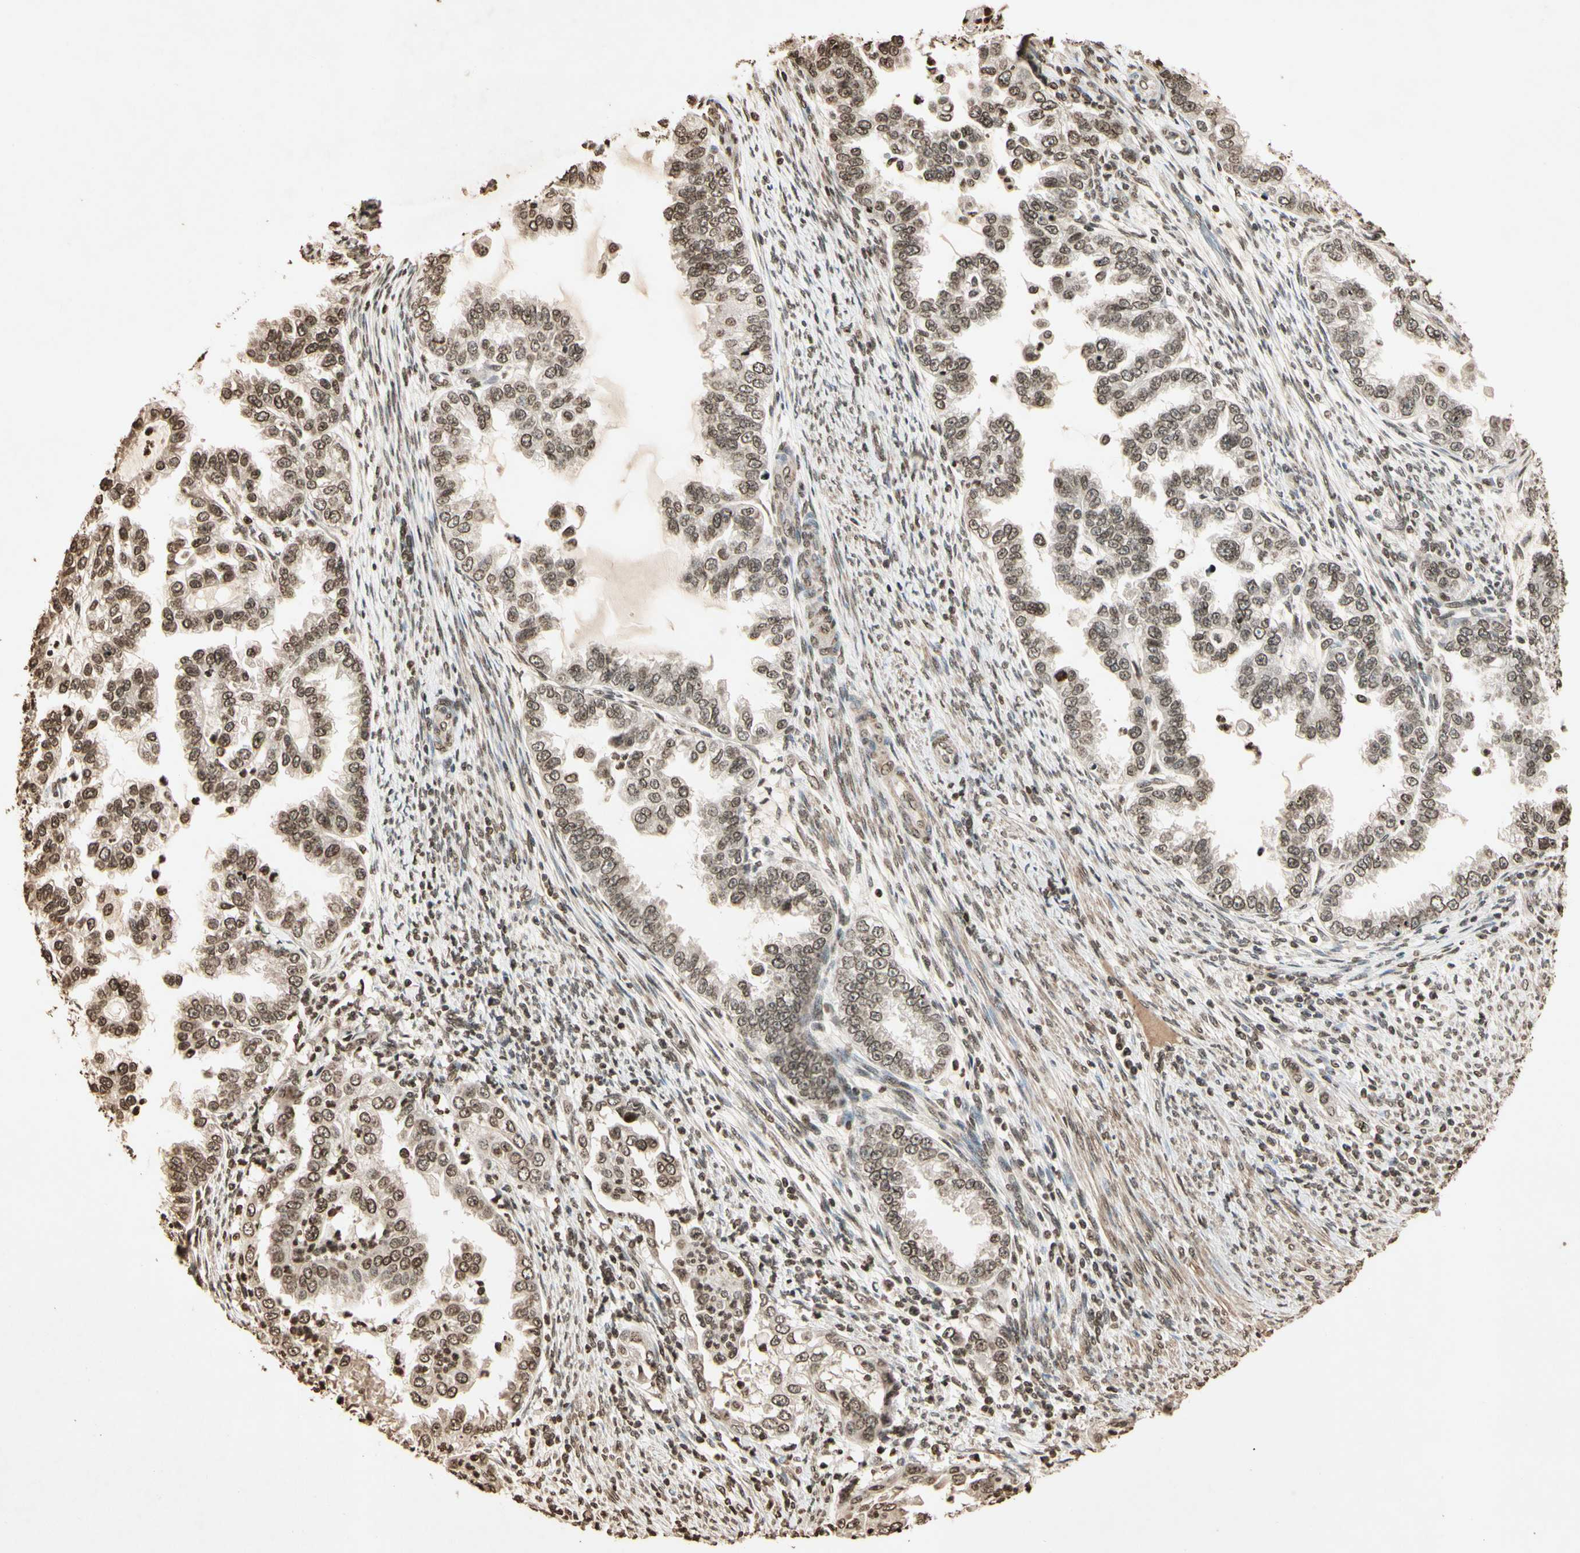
{"staining": {"intensity": "moderate", "quantity": "25%-75%", "location": "nuclear"}, "tissue": "endometrial cancer", "cell_type": "Tumor cells", "image_type": "cancer", "snomed": [{"axis": "morphology", "description": "Adenocarcinoma, NOS"}, {"axis": "topography", "description": "Endometrium"}], "caption": "A histopathology image of human adenocarcinoma (endometrial) stained for a protein displays moderate nuclear brown staining in tumor cells.", "gene": "TOP1", "patient": {"sex": "female", "age": 85}}